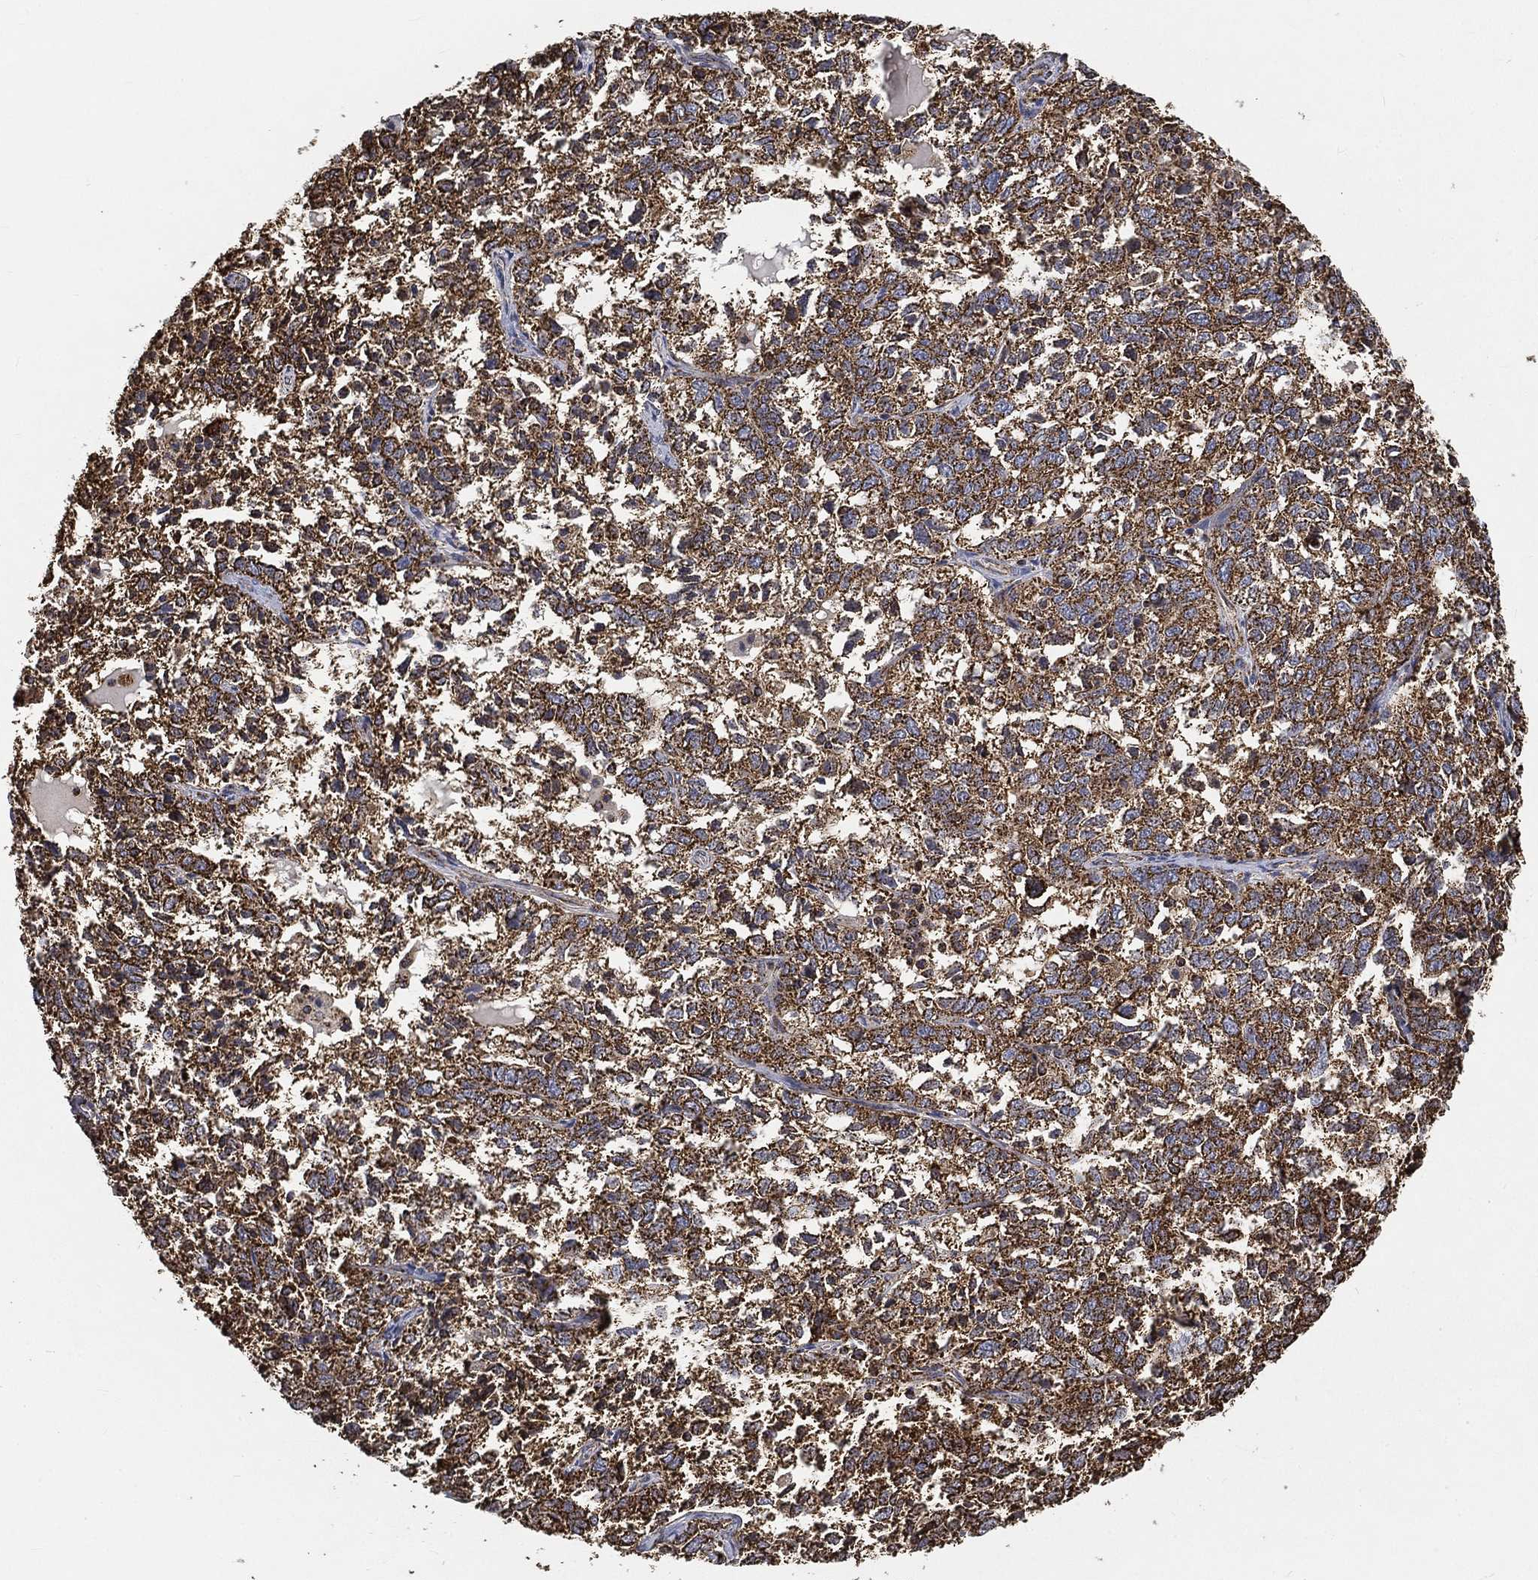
{"staining": {"intensity": "strong", "quantity": ">75%", "location": "cytoplasmic/membranous"}, "tissue": "ovarian cancer", "cell_type": "Tumor cells", "image_type": "cancer", "snomed": [{"axis": "morphology", "description": "Cystadenocarcinoma, serous, NOS"}, {"axis": "topography", "description": "Ovary"}], "caption": "Immunohistochemical staining of human ovarian cancer displays high levels of strong cytoplasmic/membranous protein staining in approximately >75% of tumor cells. The protein is shown in brown color, while the nuclei are stained blue.", "gene": "SLC38A7", "patient": {"sex": "female", "age": 71}}